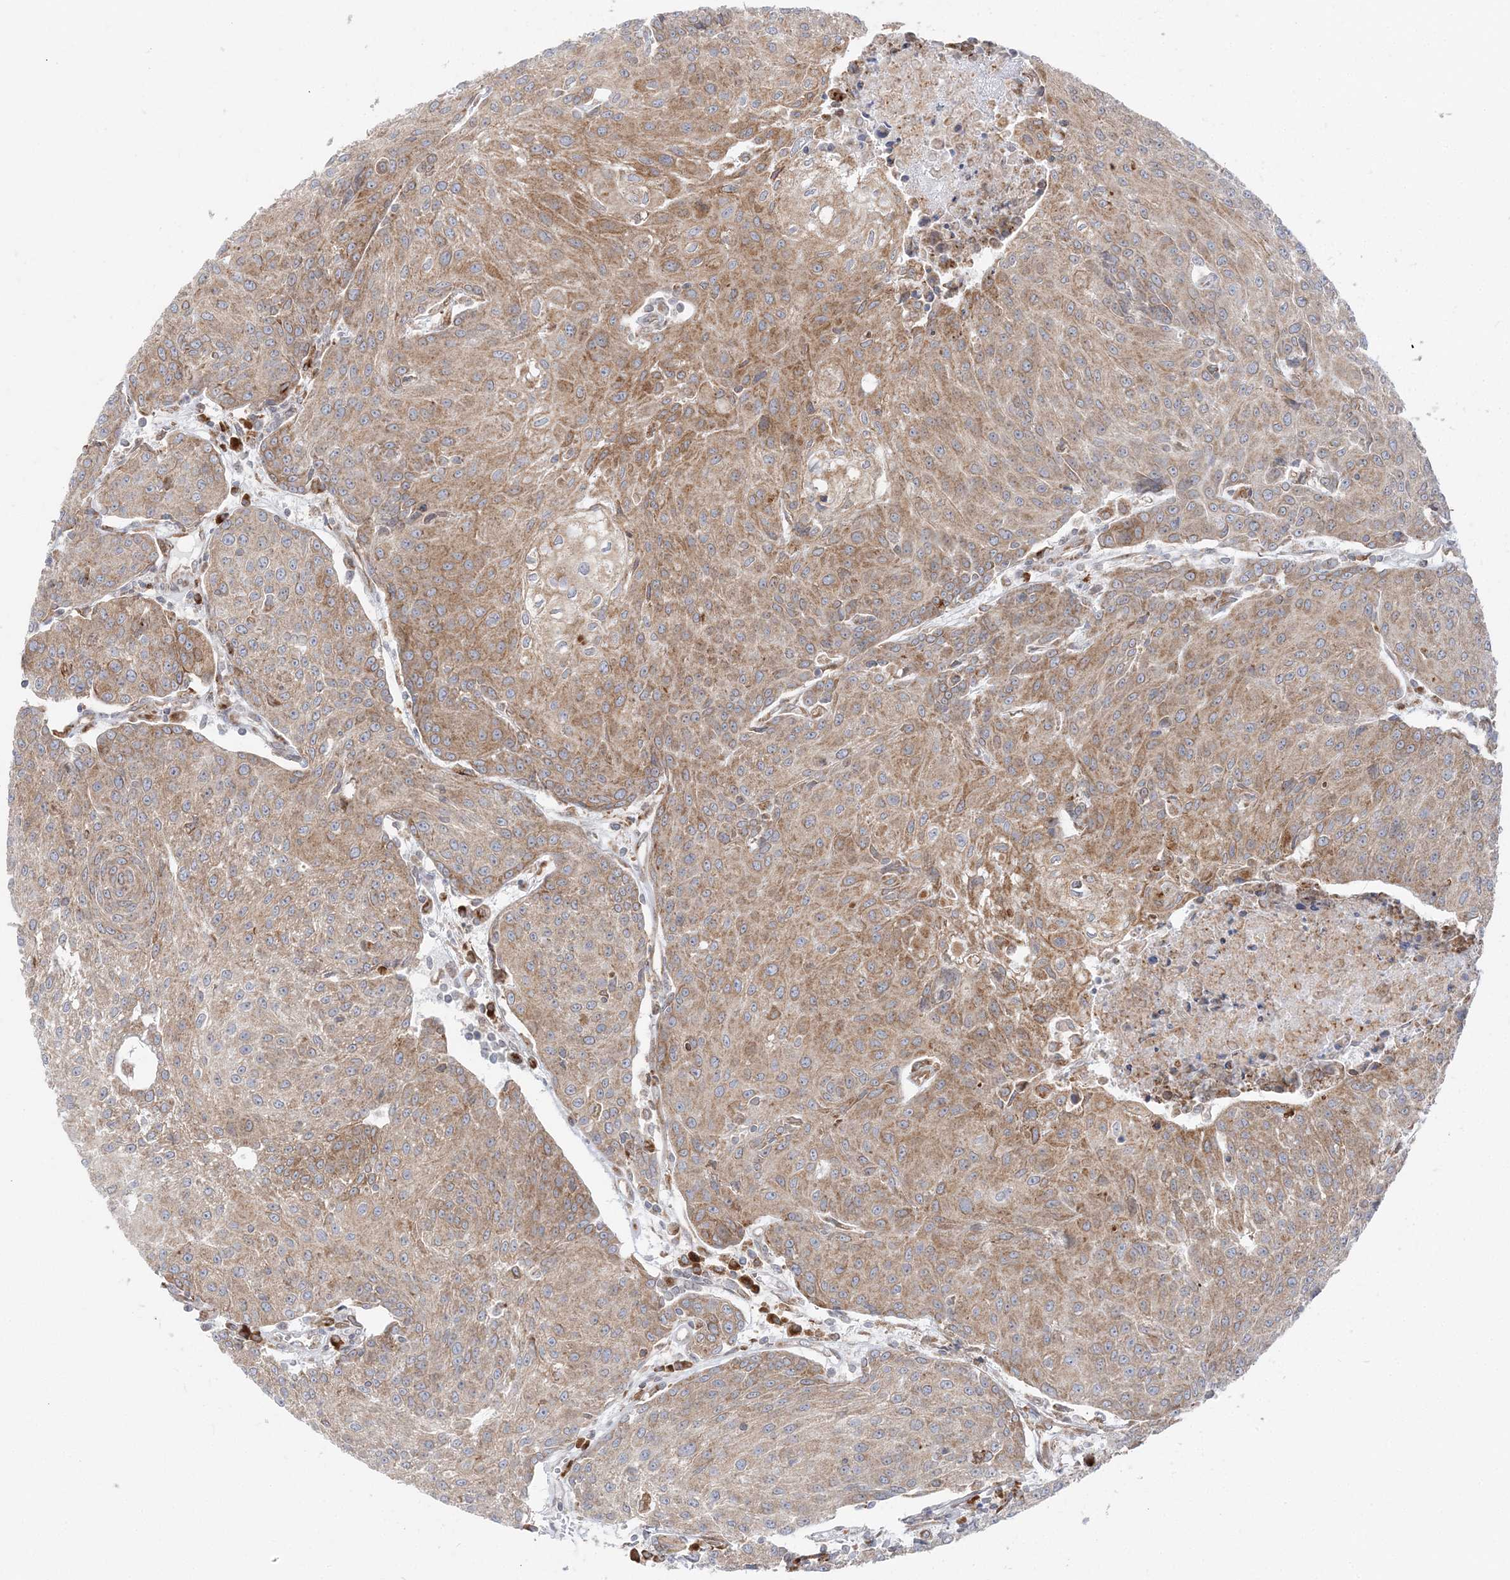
{"staining": {"intensity": "moderate", "quantity": ">75%", "location": "cytoplasmic/membranous"}, "tissue": "urothelial cancer", "cell_type": "Tumor cells", "image_type": "cancer", "snomed": [{"axis": "morphology", "description": "Urothelial carcinoma, High grade"}, {"axis": "topography", "description": "Urinary bladder"}], "caption": "Approximately >75% of tumor cells in human high-grade urothelial carcinoma demonstrate moderate cytoplasmic/membranous protein positivity as visualized by brown immunohistochemical staining.", "gene": "TMED10", "patient": {"sex": "female", "age": 85}}